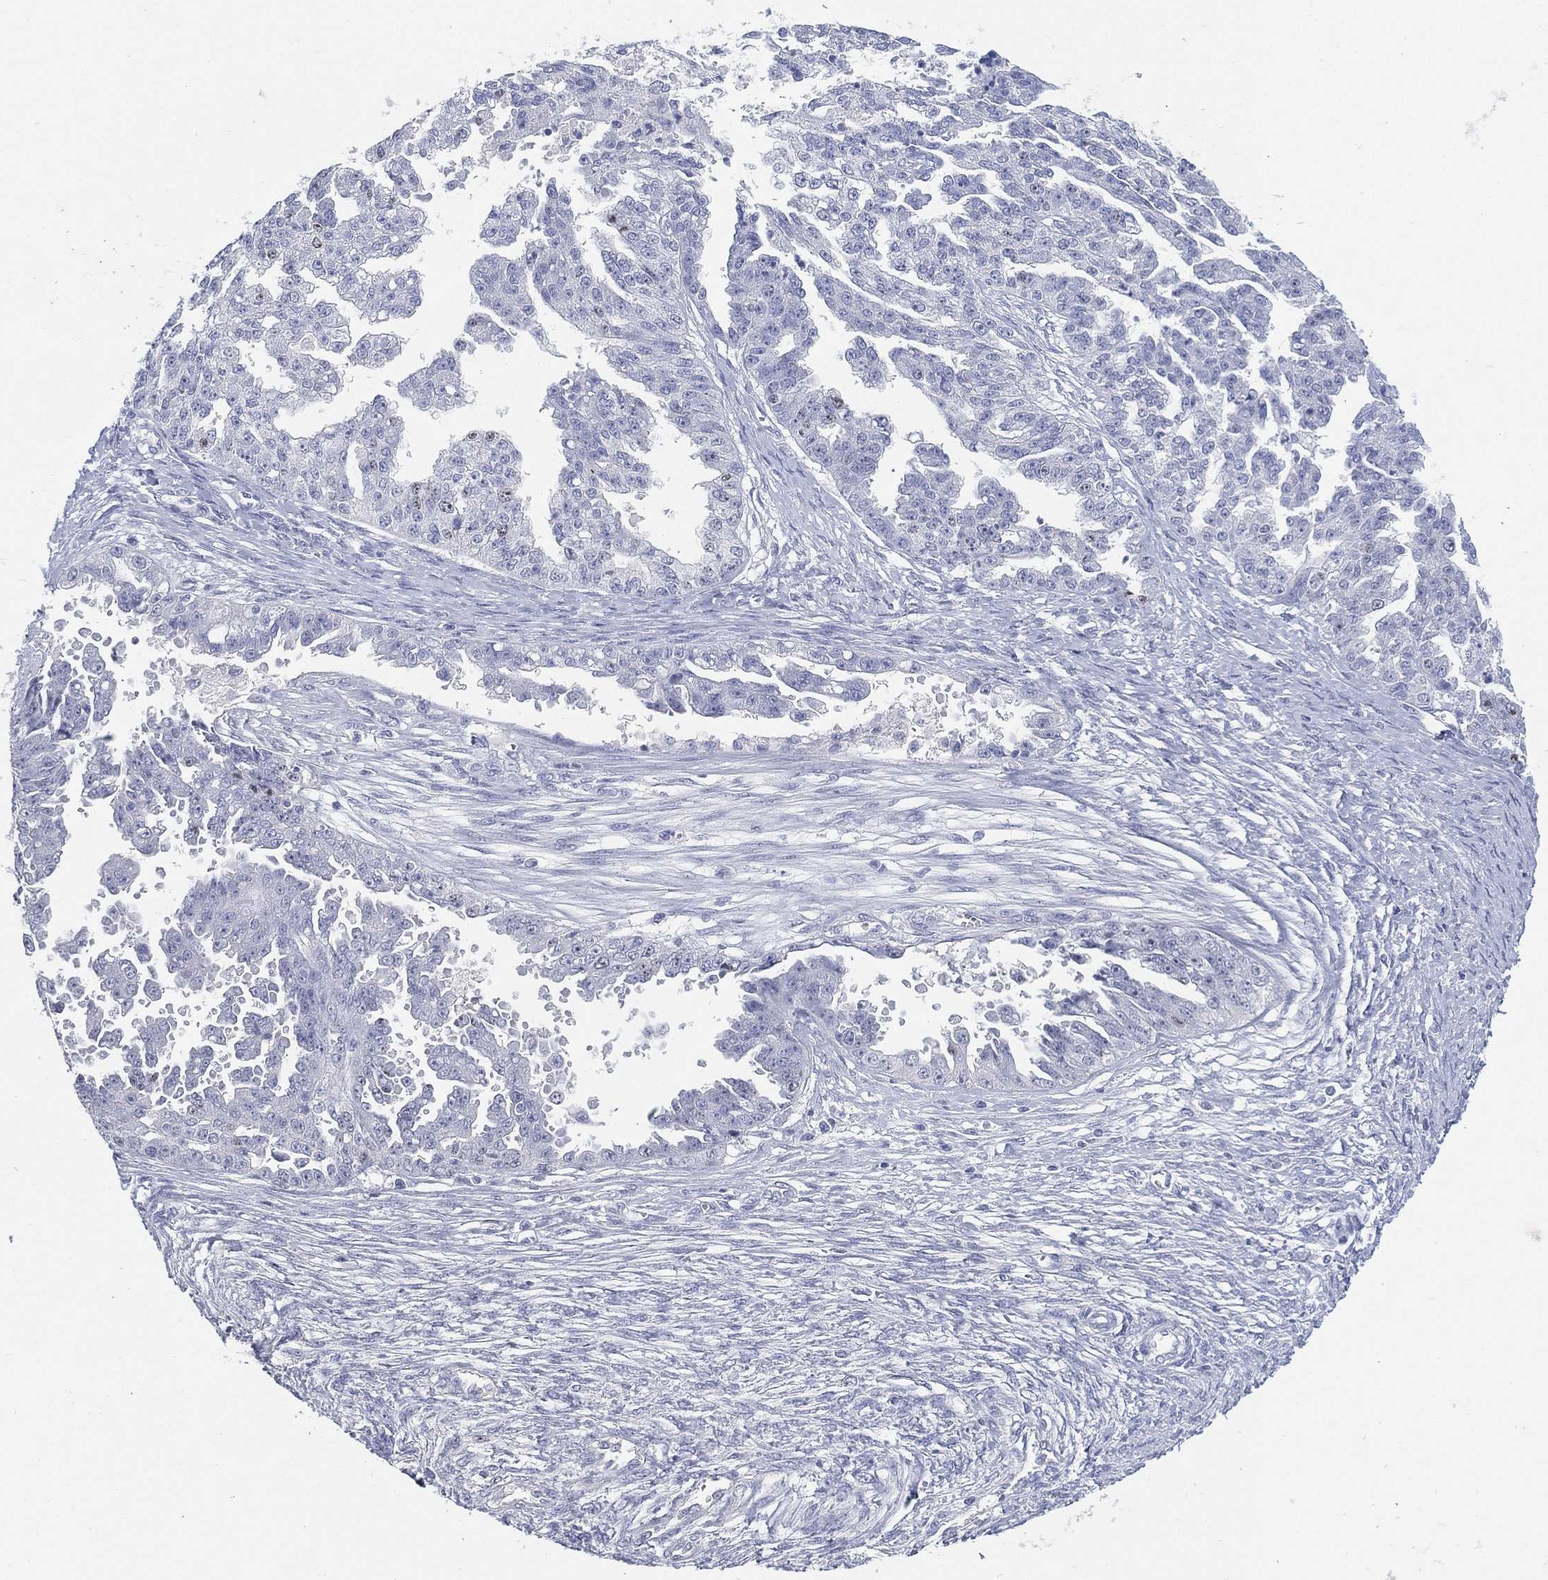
{"staining": {"intensity": "negative", "quantity": "none", "location": "none"}, "tissue": "ovarian cancer", "cell_type": "Tumor cells", "image_type": "cancer", "snomed": [{"axis": "morphology", "description": "Cystadenocarcinoma, serous, NOS"}, {"axis": "topography", "description": "Ovary"}], "caption": "Photomicrograph shows no protein staining in tumor cells of ovarian cancer tissue. The staining is performed using DAB (3,3'-diaminobenzidine) brown chromogen with nuclei counter-stained in using hematoxylin.", "gene": "FAM187B", "patient": {"sex": "female", "age": 58}}